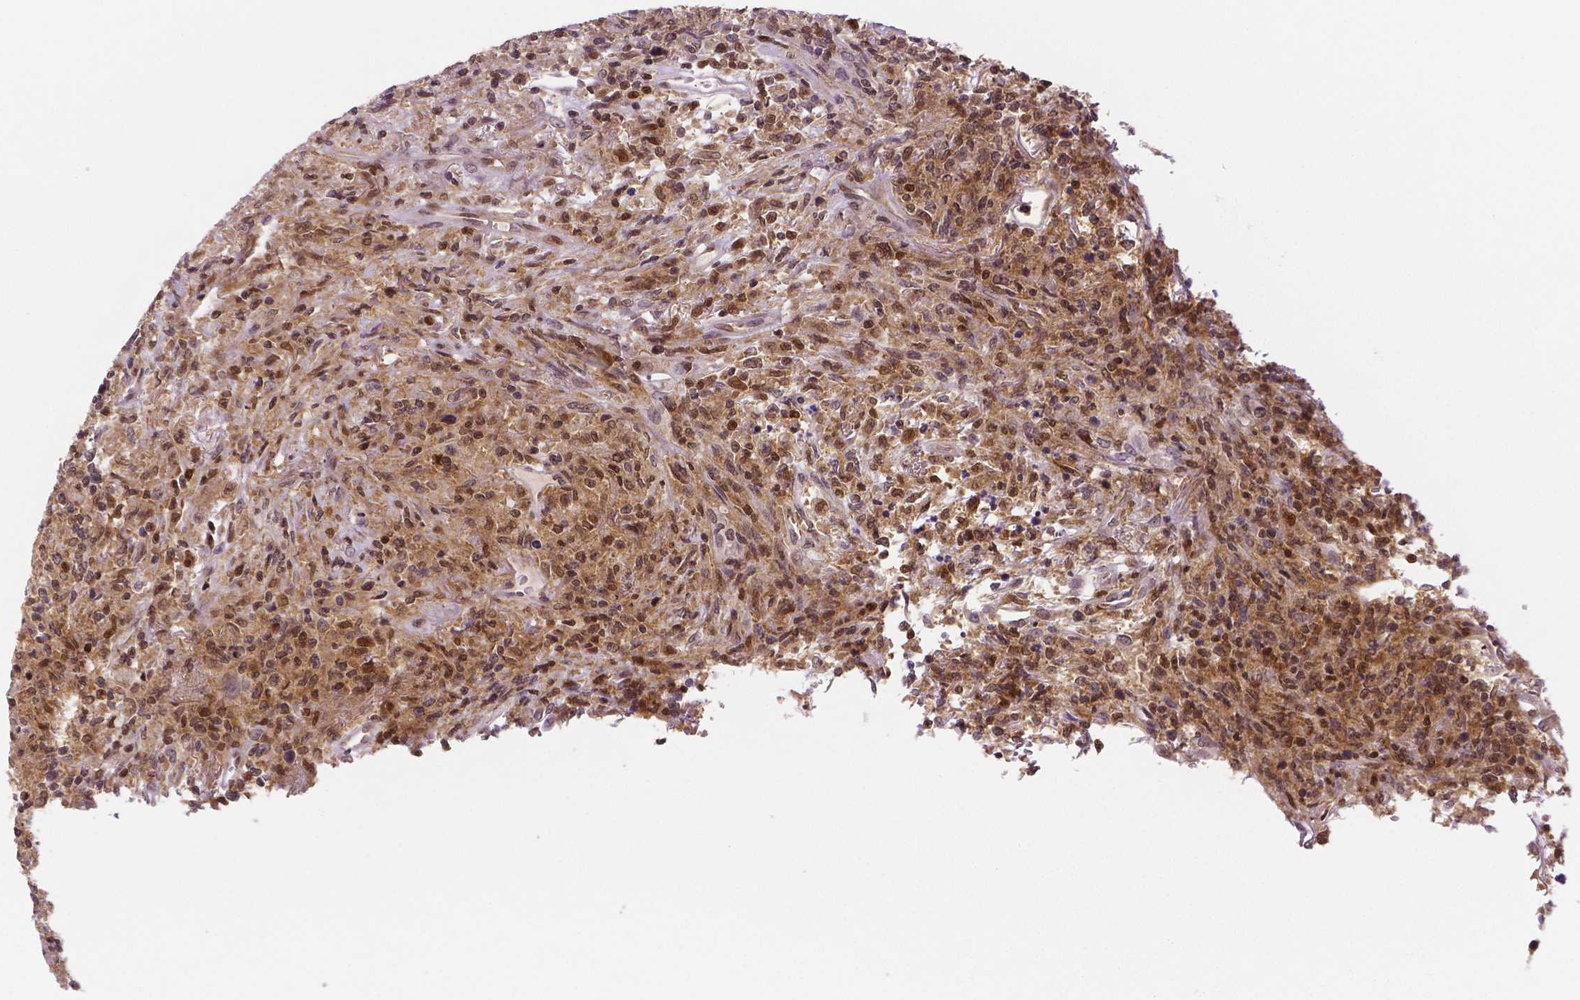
{"staining": {"intensity": "moderate", "quantity": ">75%", "location": "cytoplasmic/membranous,nuclear"}, "tissue": "lymphoma", "cell_type": "Tumor cells", "image_type": "cancer", "snomed": [{"axis": "morphology", "description": "Malignant lymphoma, non-Hodgkin's type, High grade"}, {"axis": "topography", "description": "Lung"}], "caption": "The histopathology image displays immunohistochemical staining of high-grade malignant lymphoma, non-Hodgkin's type. There is moderate cytoplasmic/membranous and nuclear positivity is identified in about >75% of tumor cells. Using DAB (3,3'-diaminobenzidine) (brown) and hematoxylin (blue) stains, captured at high magnification using brightfield microscopy.", "gene": "STAT3", "patient": {"sex": "male", "age": 79}}